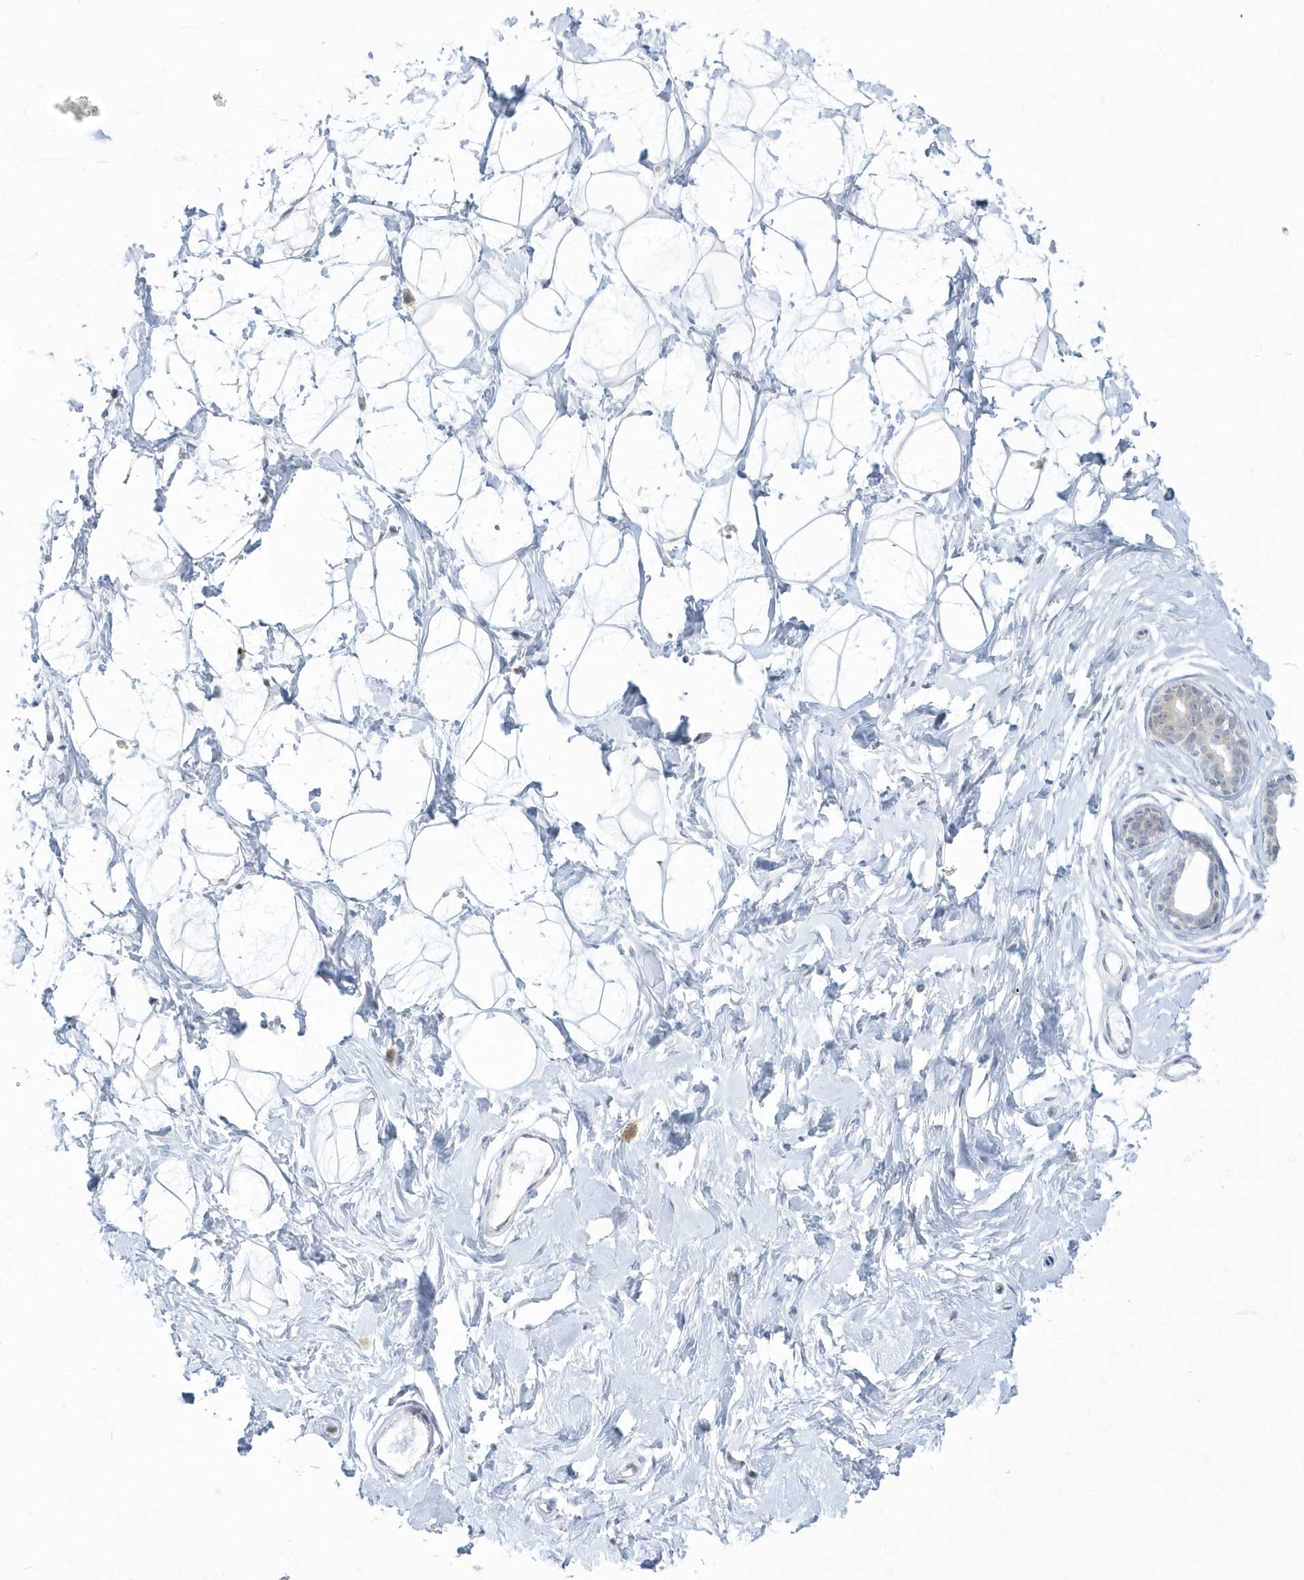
{"staining": {"intensity": "weak", "quantity": "25%-75%", "location": "cytoplasmic/membranous"}, "tissue": "breast", "cell_type": "Adipocytes", "image_type": "normal", "snomed": [{"axis": "morphology", "description": "Normal tissue, NOS"}, {"axis": "morphology", "description": "Adenoma, NOS"}, {"axis": "topography", "description": "Breast"}], "caption": "Brown immunohistochemical staining in benign breast demonstrates weak cytoplasmic/membranous expression in about 25%-75% of adipocytes.", "gene": "PCBD1", "patient": {"sex": "female", "age": 23}}